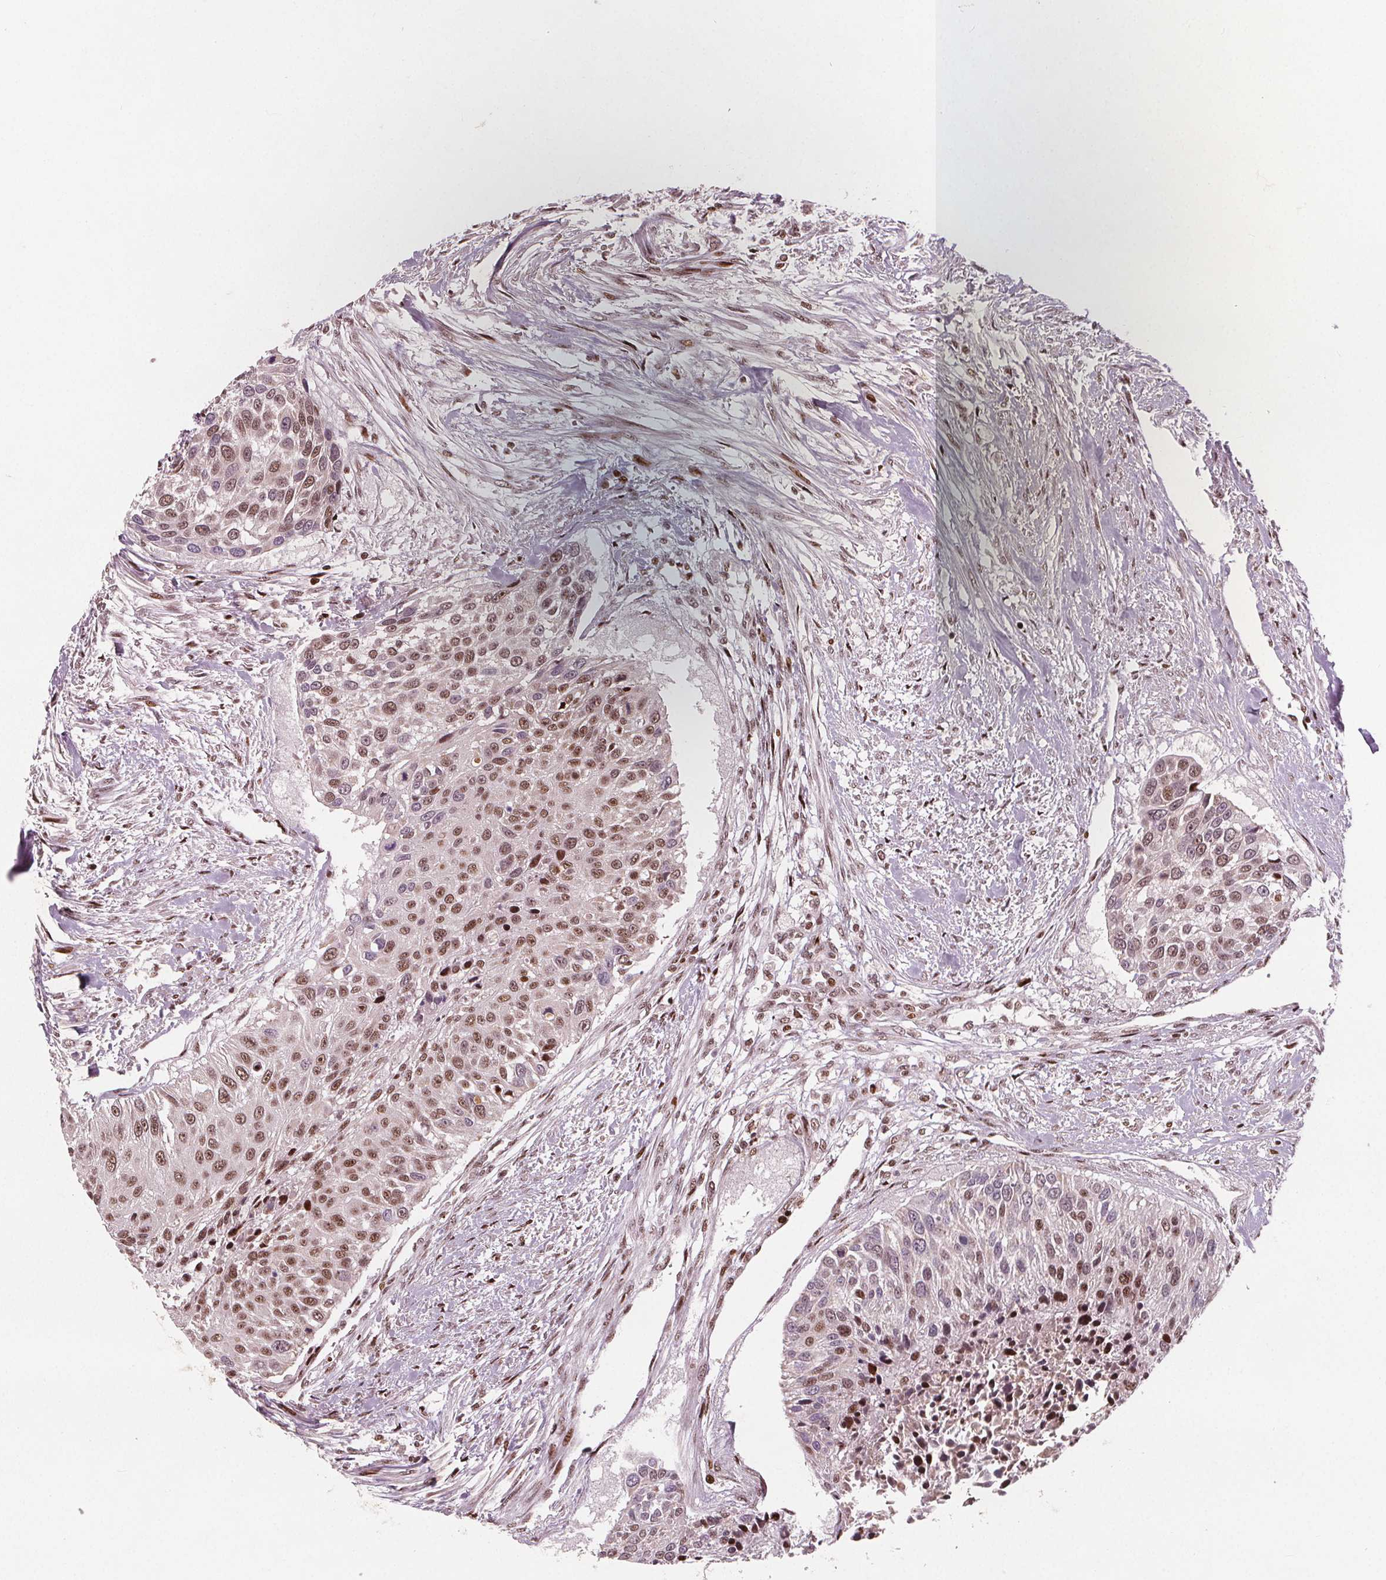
{"staining": {"intensity": "moderate", "quantity": ">75%", "location": "nuclear"}, "tissue": "urothelial cancer", "cell_type": "Tumor cells", "image_type": "cancer", "snomed": [{"axis": "morphology", "description": "Urothelial carcinoma, NOS"}, {"axis": "topography", "description": "Urinary bladder"}], "caption": "Immunohistochemistry image of urothelial cancer stained for a protein (brown), which demonstrates medium levels of moderate nuclear expression in approximately >75% of tumor cells.", "gene": "SNRNP35", "patient": {"sex": "male", "age": 55}}